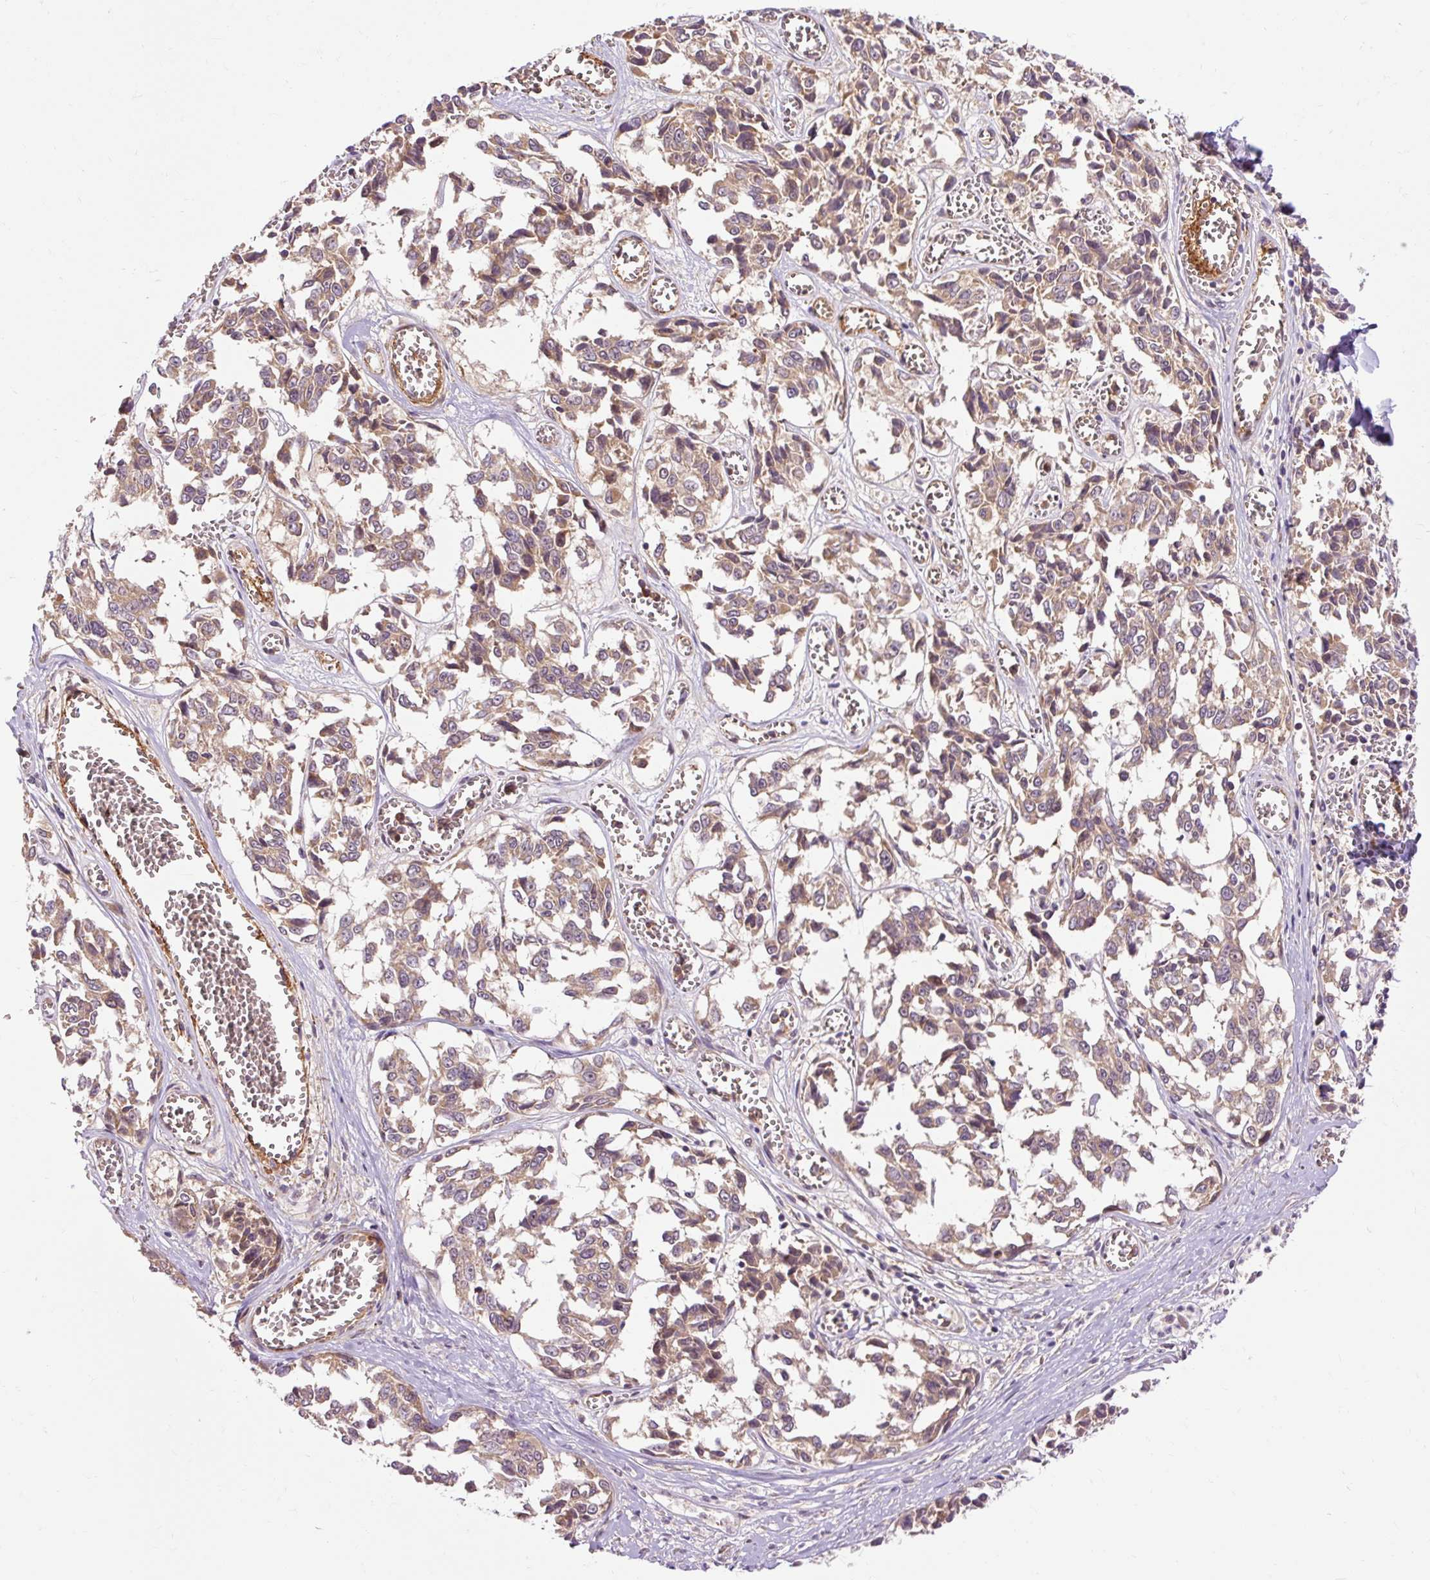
{"staining": {"intensity": "weak", "quantity": ">75%", "location": "cytoplasmic/membranous"}, "tissue": "melanoma", "cell_type": "Tumor cells", "image_type": "cancer", "snomed": [{"axis": "morphology", "description": "Malignant melanoma, NOS"}, {"axis": "topography", "description": "Skin"}], "caption": "Melanoma stained with immunohistochemistry shows weak cytoplasmic/membranous staining in about >75% of tumor cells.", "gene": "RIPOR3", "patient": {"sex": "female", "age": 64}}